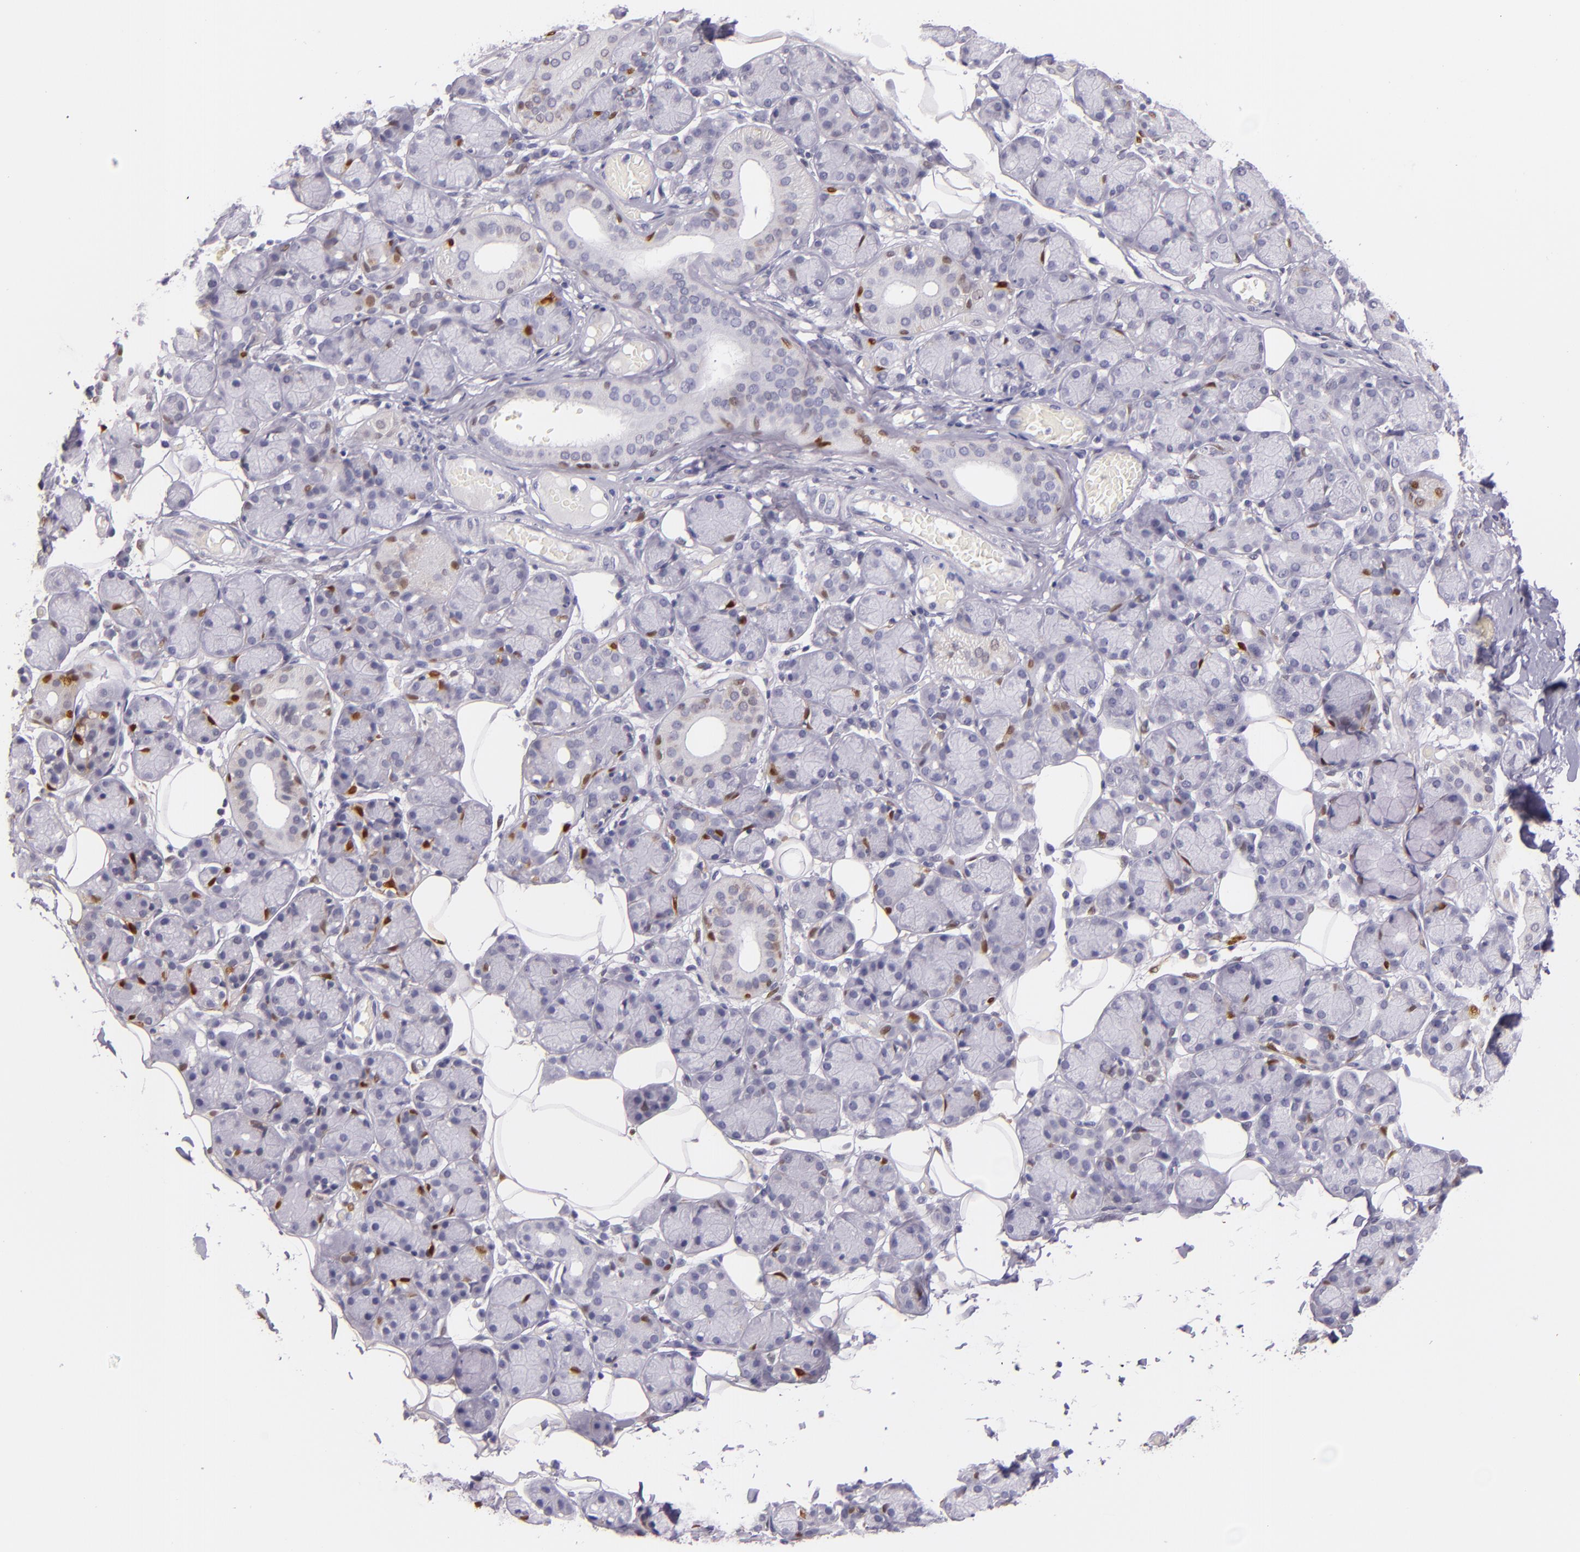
{"staining": {"intensity": "moderate", "quantity": "<25%", "location": "cytoplasmic/membranous,nuclear"}, "tissue": "salivary gland", "cell_type": "Glandular cells", "image_type": "normal", "snomed": [{"axis": "morphology", "description": "Normal tissue, NOS"}, {"axis": "topography", "description": "Salivary gland"}], "caption": "Immunohistochemistry (IHC) (DAB (3,3'-diaminobenzidine)) staining of normal salivary gland displays moderate cytoplasmic/membranous,nuclear protein positivity in about <25% of glandular cells.", "gene": "MT1A", "patient": {"sex": "male", "age": 54}}